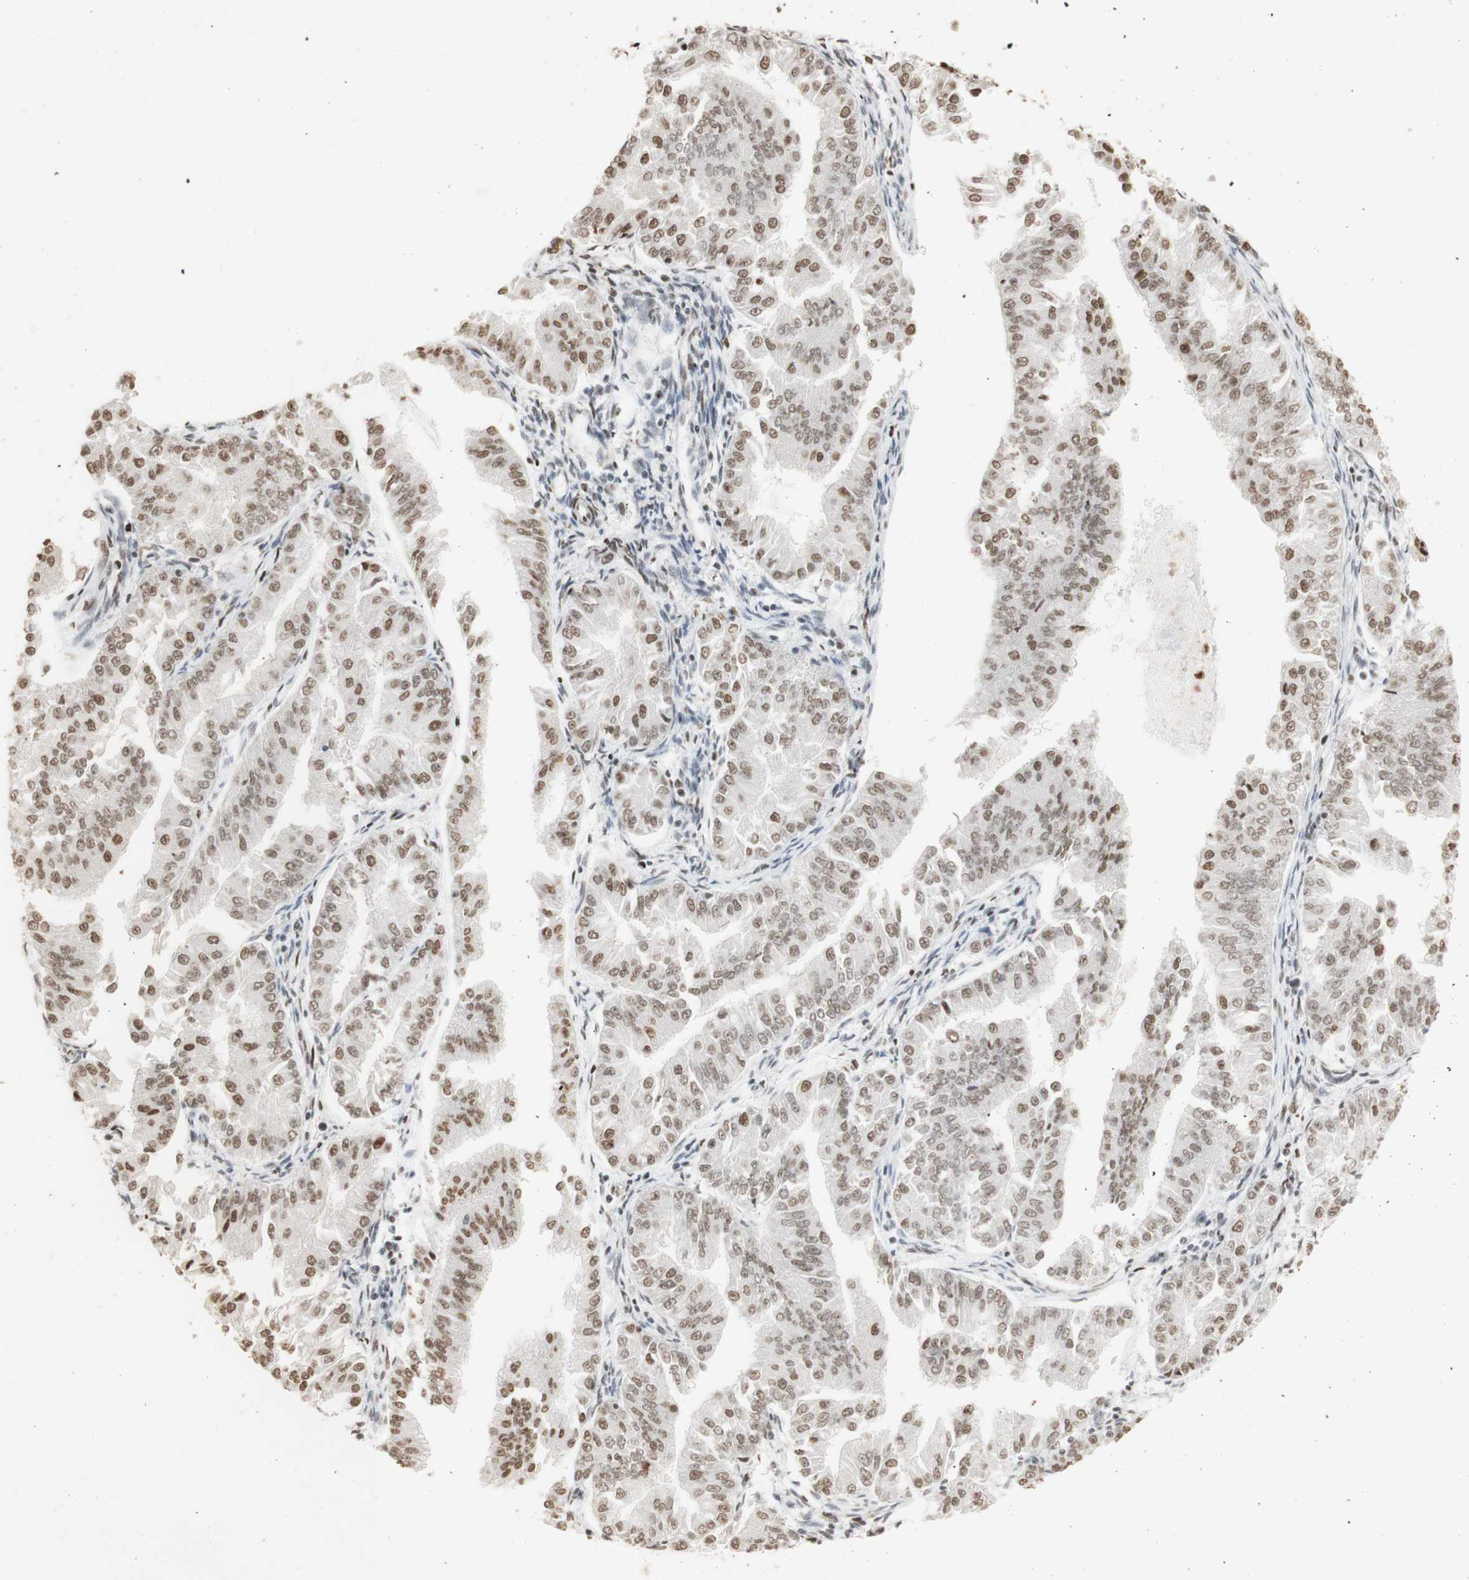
{"staining": {"intensity": "weak", "quantity": ">75%", "location": "nuclear"}, "tissue": "endometrial cancer", "cell_type": "Tumor cells", "image_type": "cancer", "snomed": [{"axis": "morphology", "description": "Adenocarcinoma, NOS"}, {"axis": "topography", "description": "Endometrium"}], "caption": "IHC photomicrograph of adenocarcinoma (endometrial) stained for a protein (brown), which displays low levels of weak nuclear positivity in about >75% of tumor cells.", "gene": "HNRNPA2B1", "patient": {"sex": "female", "age": 53}}